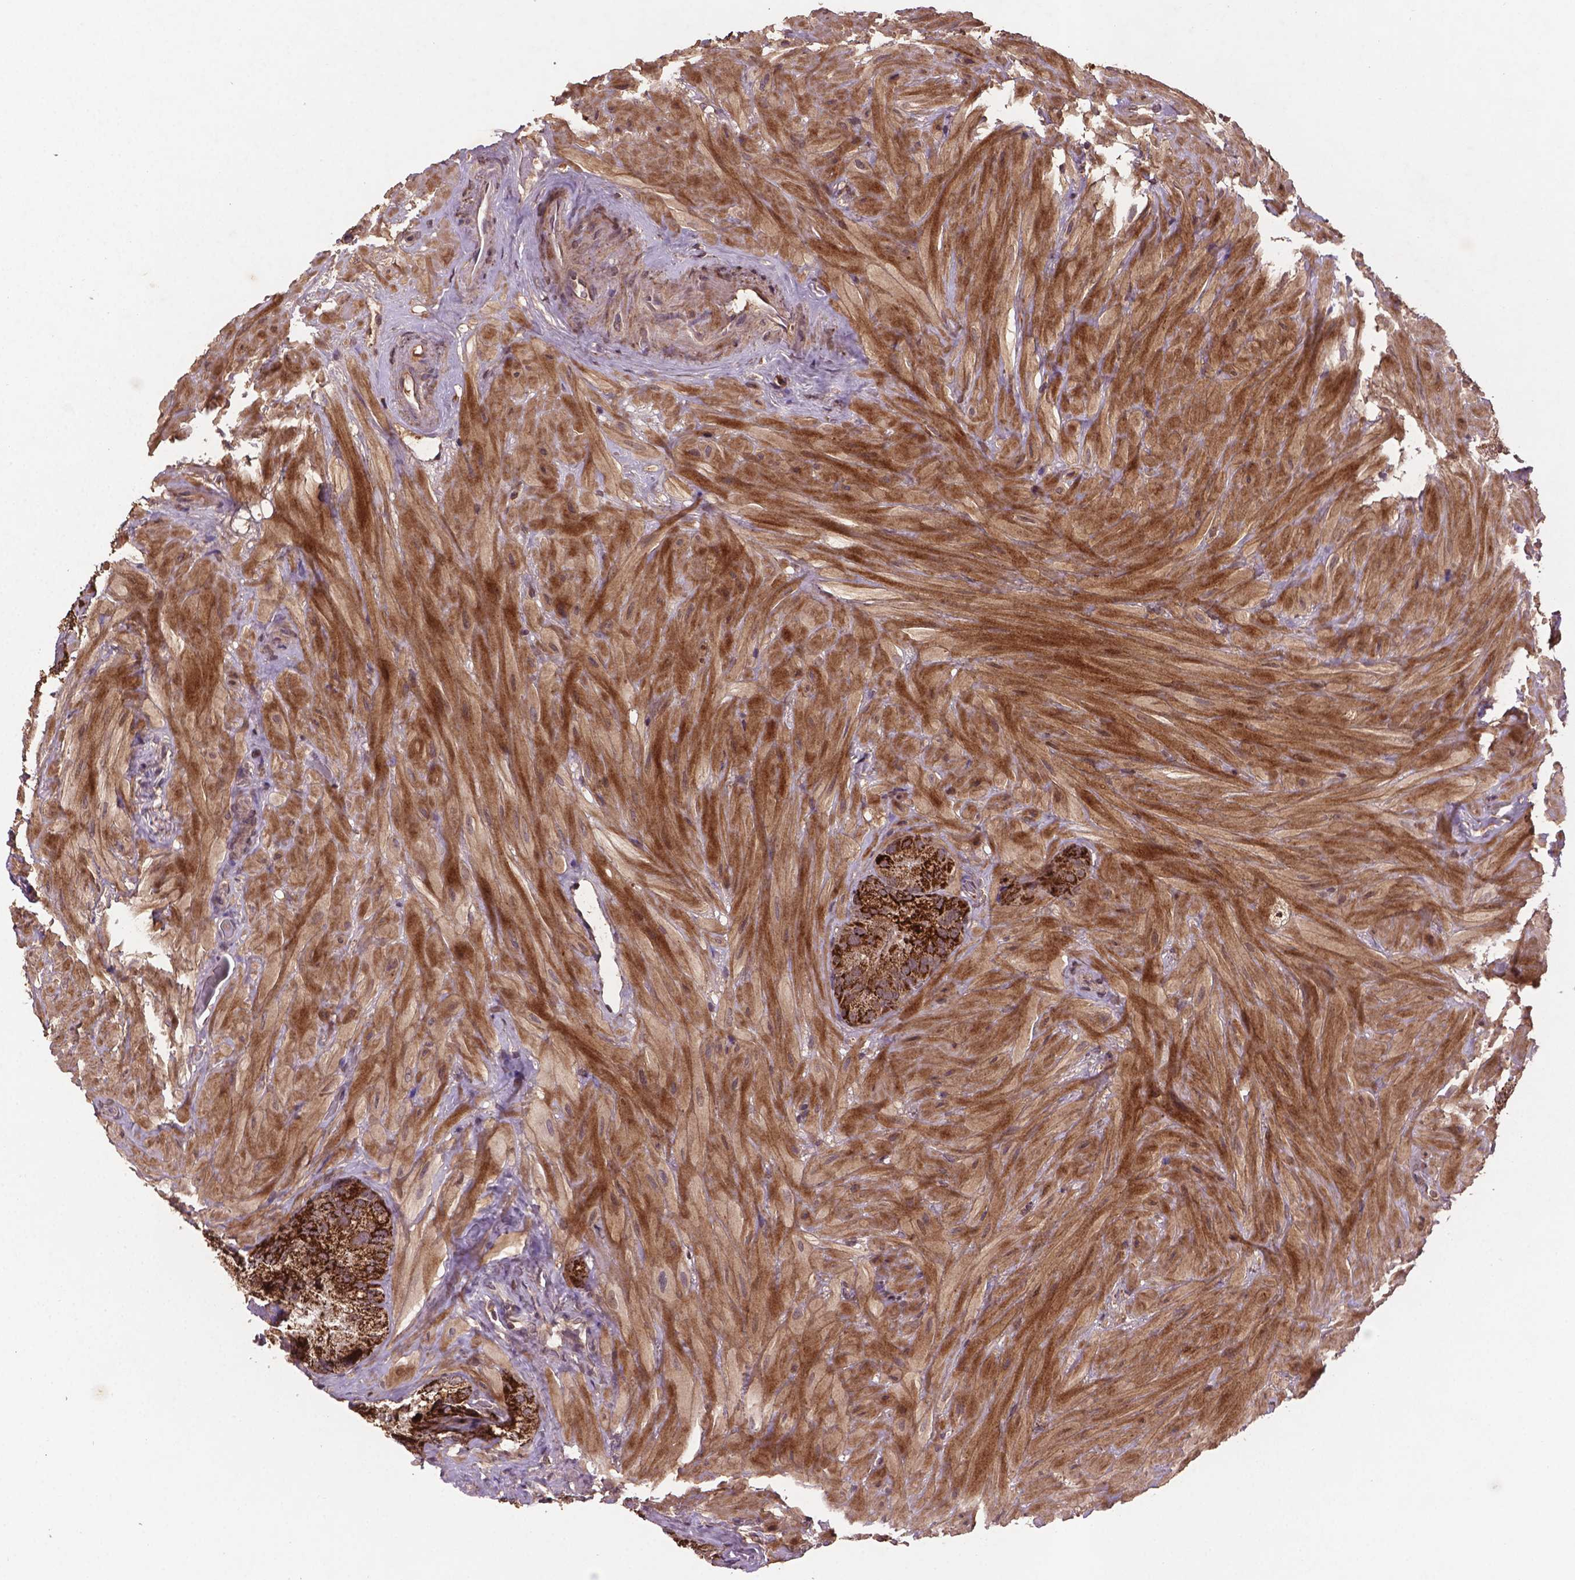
{"staining": {"intensity": "strong", "quantity": ">75%", "location": "cytoplasmic/membranous"}, "tissue": "seminal vesicle", "cell_type": "Glandular cells", "image_type": "normal", "snomed": [{"axis": "morphology", "description": "Normal tissue, NOS"}, {"axis": "topography", "description": "Seminal veicle"}], "caption": "This image demonstrates immunohistochemistry (IHC) staining of benign human seminal vesicle, with high strong cytoplasmic/membranous staining in about >75% of glandular cells.", "gene": "NIPAL2", "patient": {"sex": "male", "age": 60}}